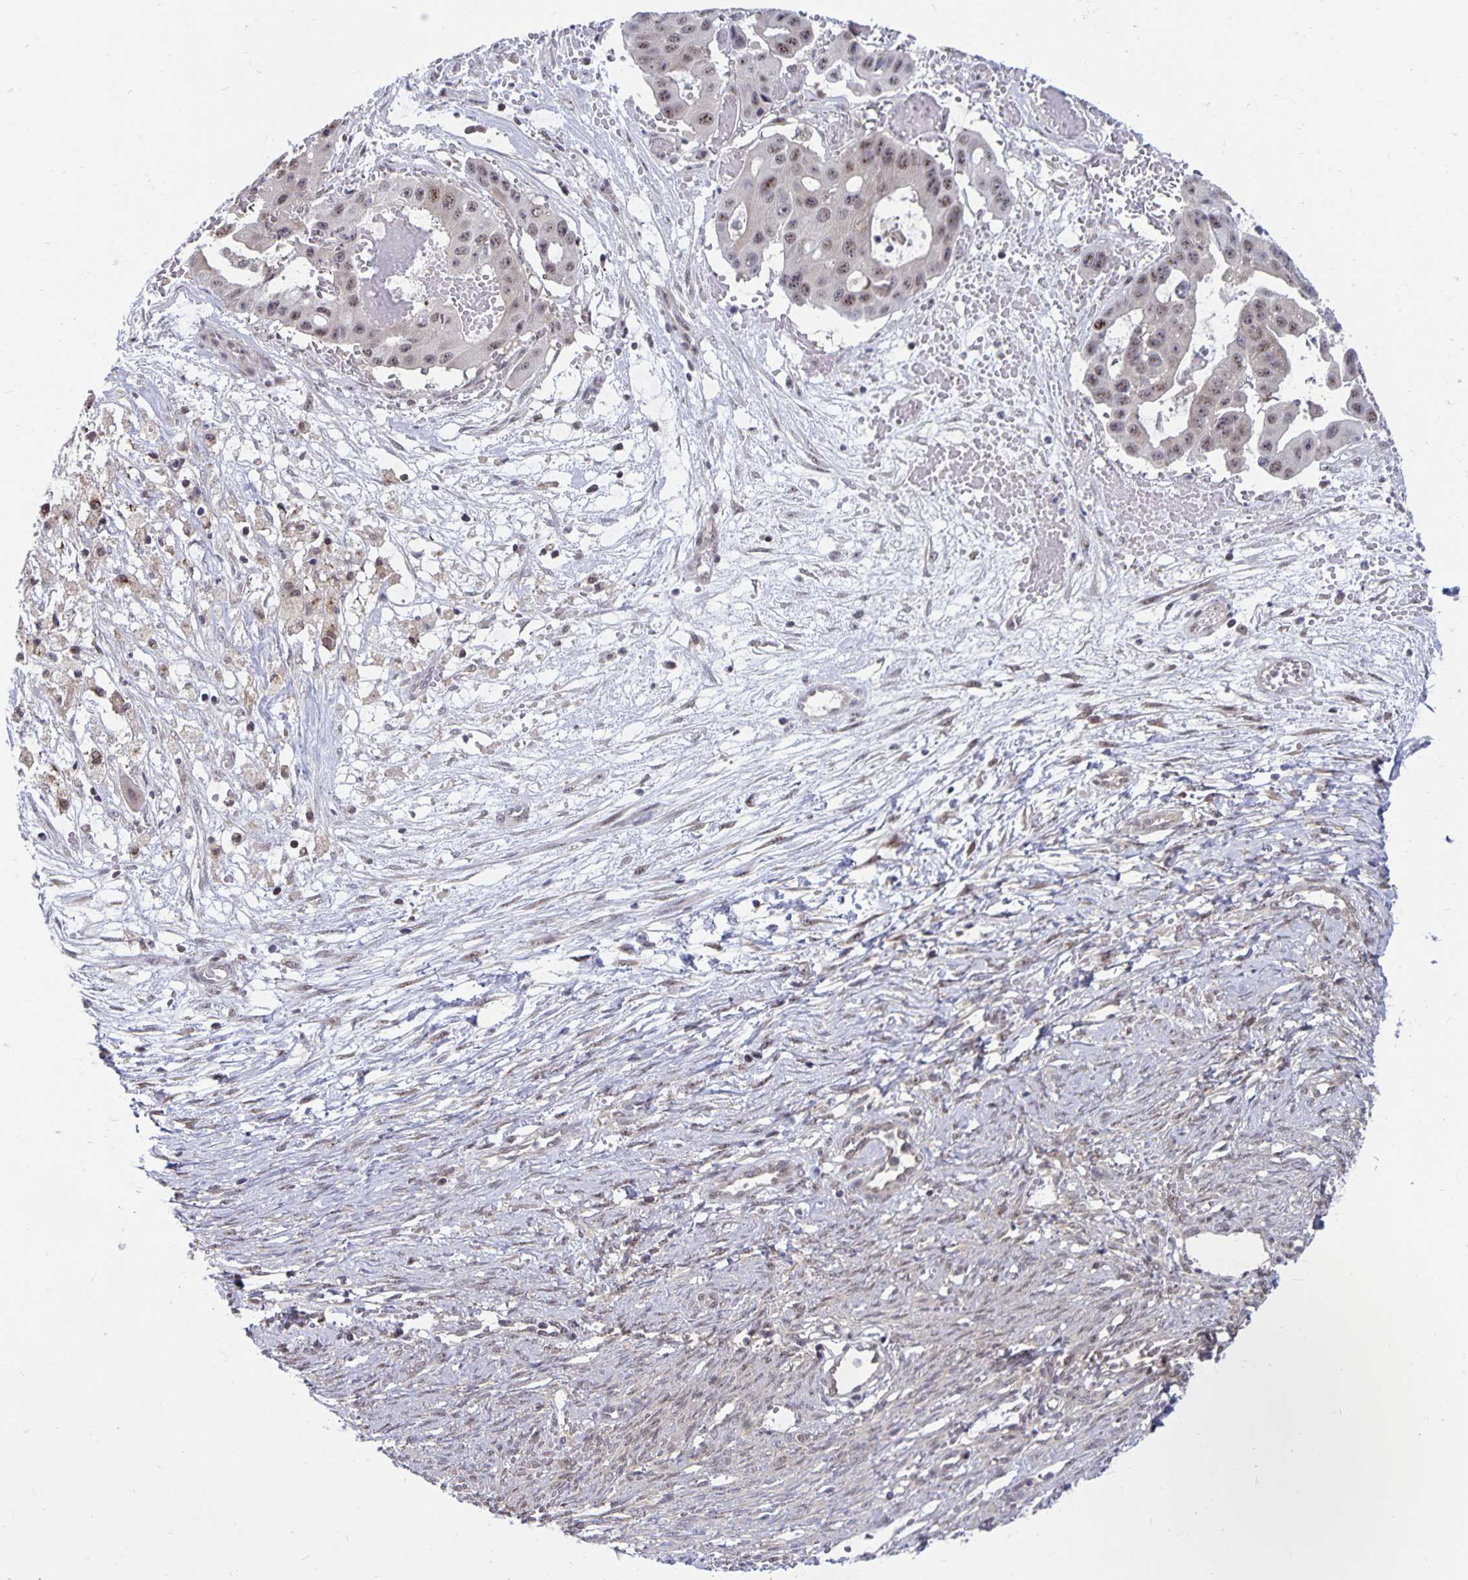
{"staining": {"intensity": "weak", "quantity": ">75%", "location": "nuclear"}, "tissue": "ovarian cancer", "cell_type": "Tumor cells", "image_type": "cancer", "snomed": [{"axis": "morphology", "description": "Cystadenocarcinoma, serous, NOS"}, {"axis": "topography", "description": "Ovary"}], "caption": "Human ovarian serous cystadenocarcinoma stained with a brown dye demonstrates weak nuclear positive positivity in about >75% of tumor cells.", "gene": "EXOC6B", "patient": {"sex": "female", "age": 56}}